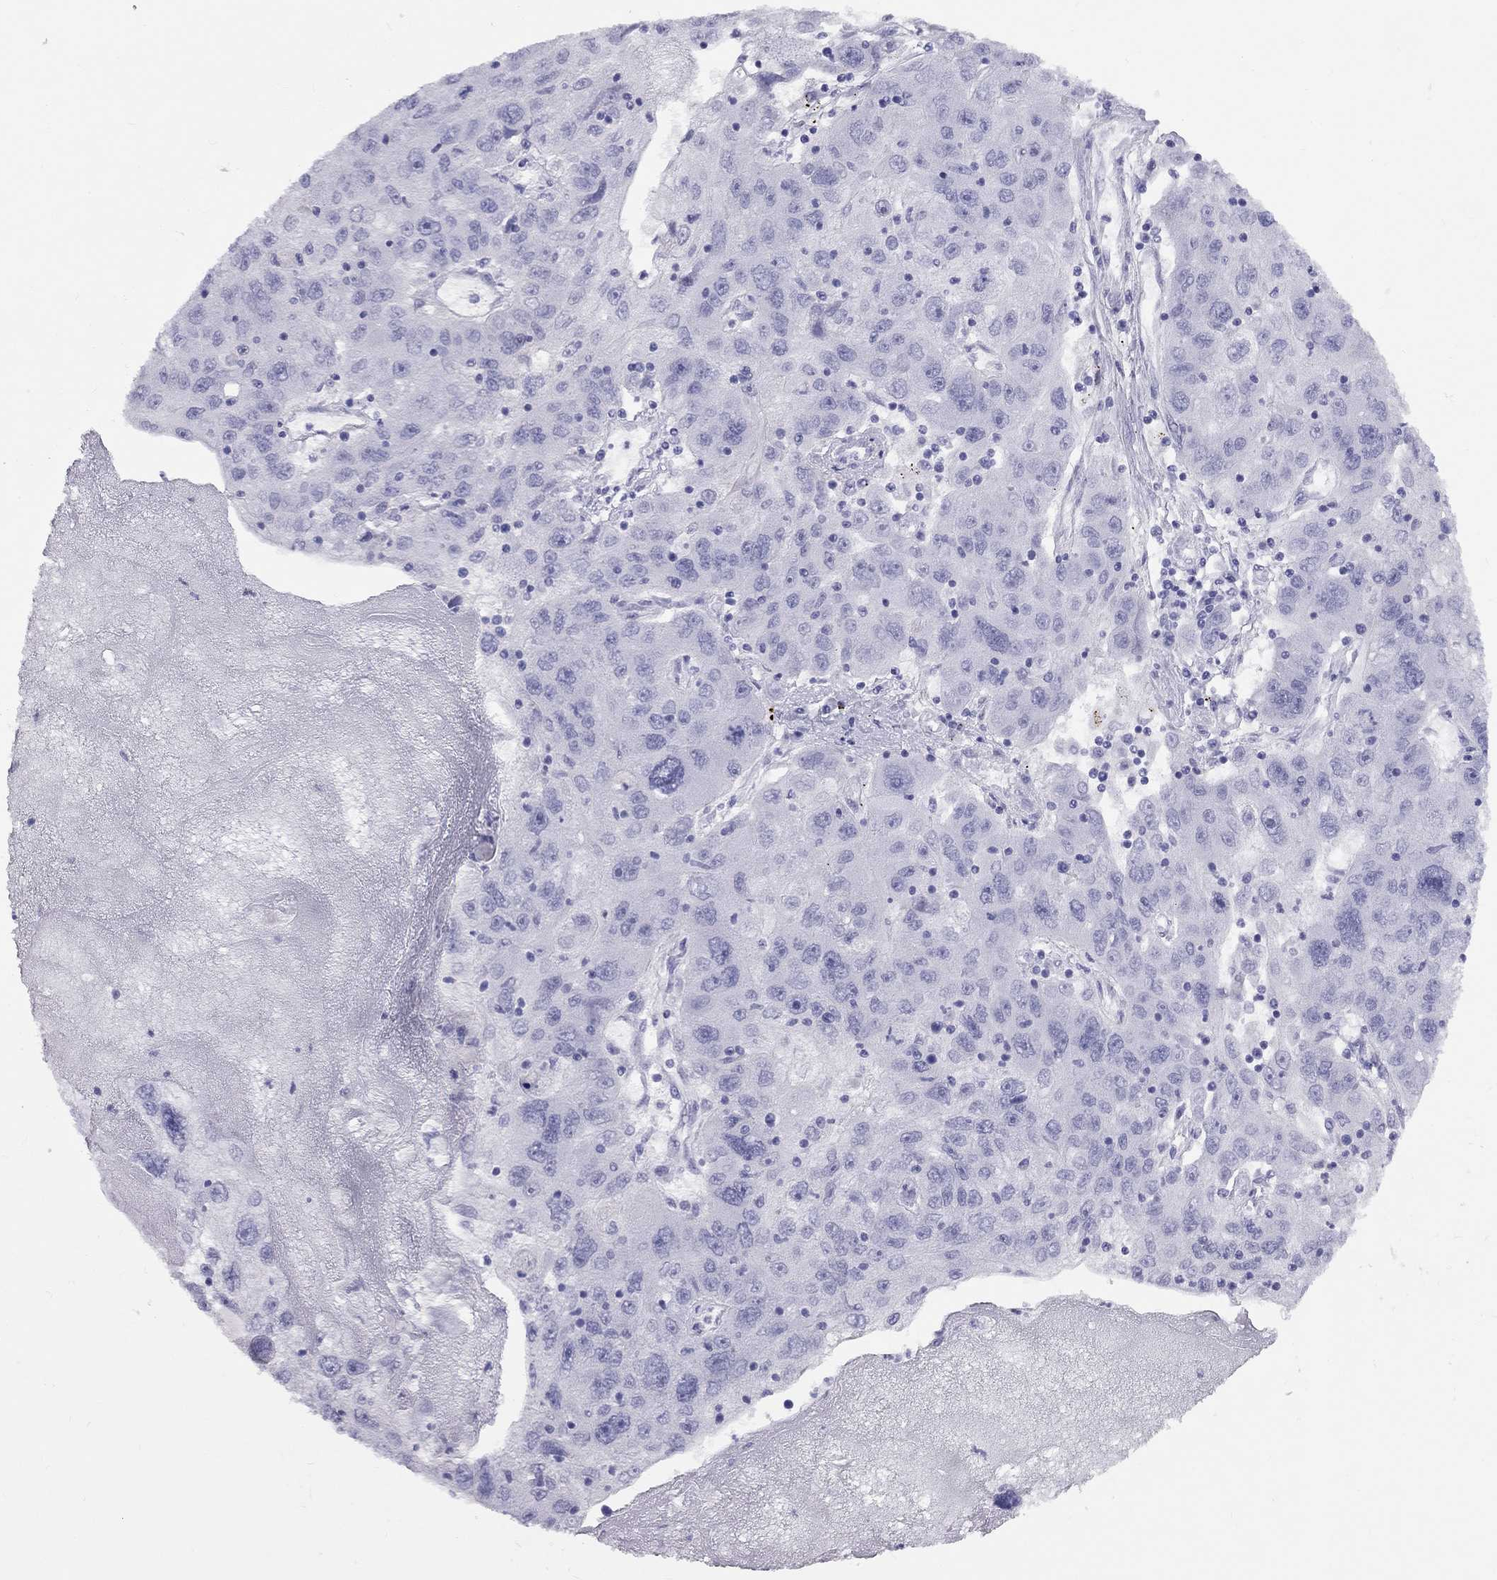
{"staining": {"intensity": "negative", "quantity": "none", "location": "none"}, "tissue": "stomach cancer", "cell_type": "Tumor cells", "image_type": "cancer", "snomed": [{"axis": "morphology", "description": "Adenocarcinoma, NOS"}, {"axis": "topography", "description": "Stomach"}], "caption": "A high-resolution histopathology image shows immunohistochemistry (IHC) staining of stomach cancer (adenocarcinoma), which reveals no significant staining in tumor cells.", "gene": "FSCN3", "patient": {"sex": "male", "age": 56}}